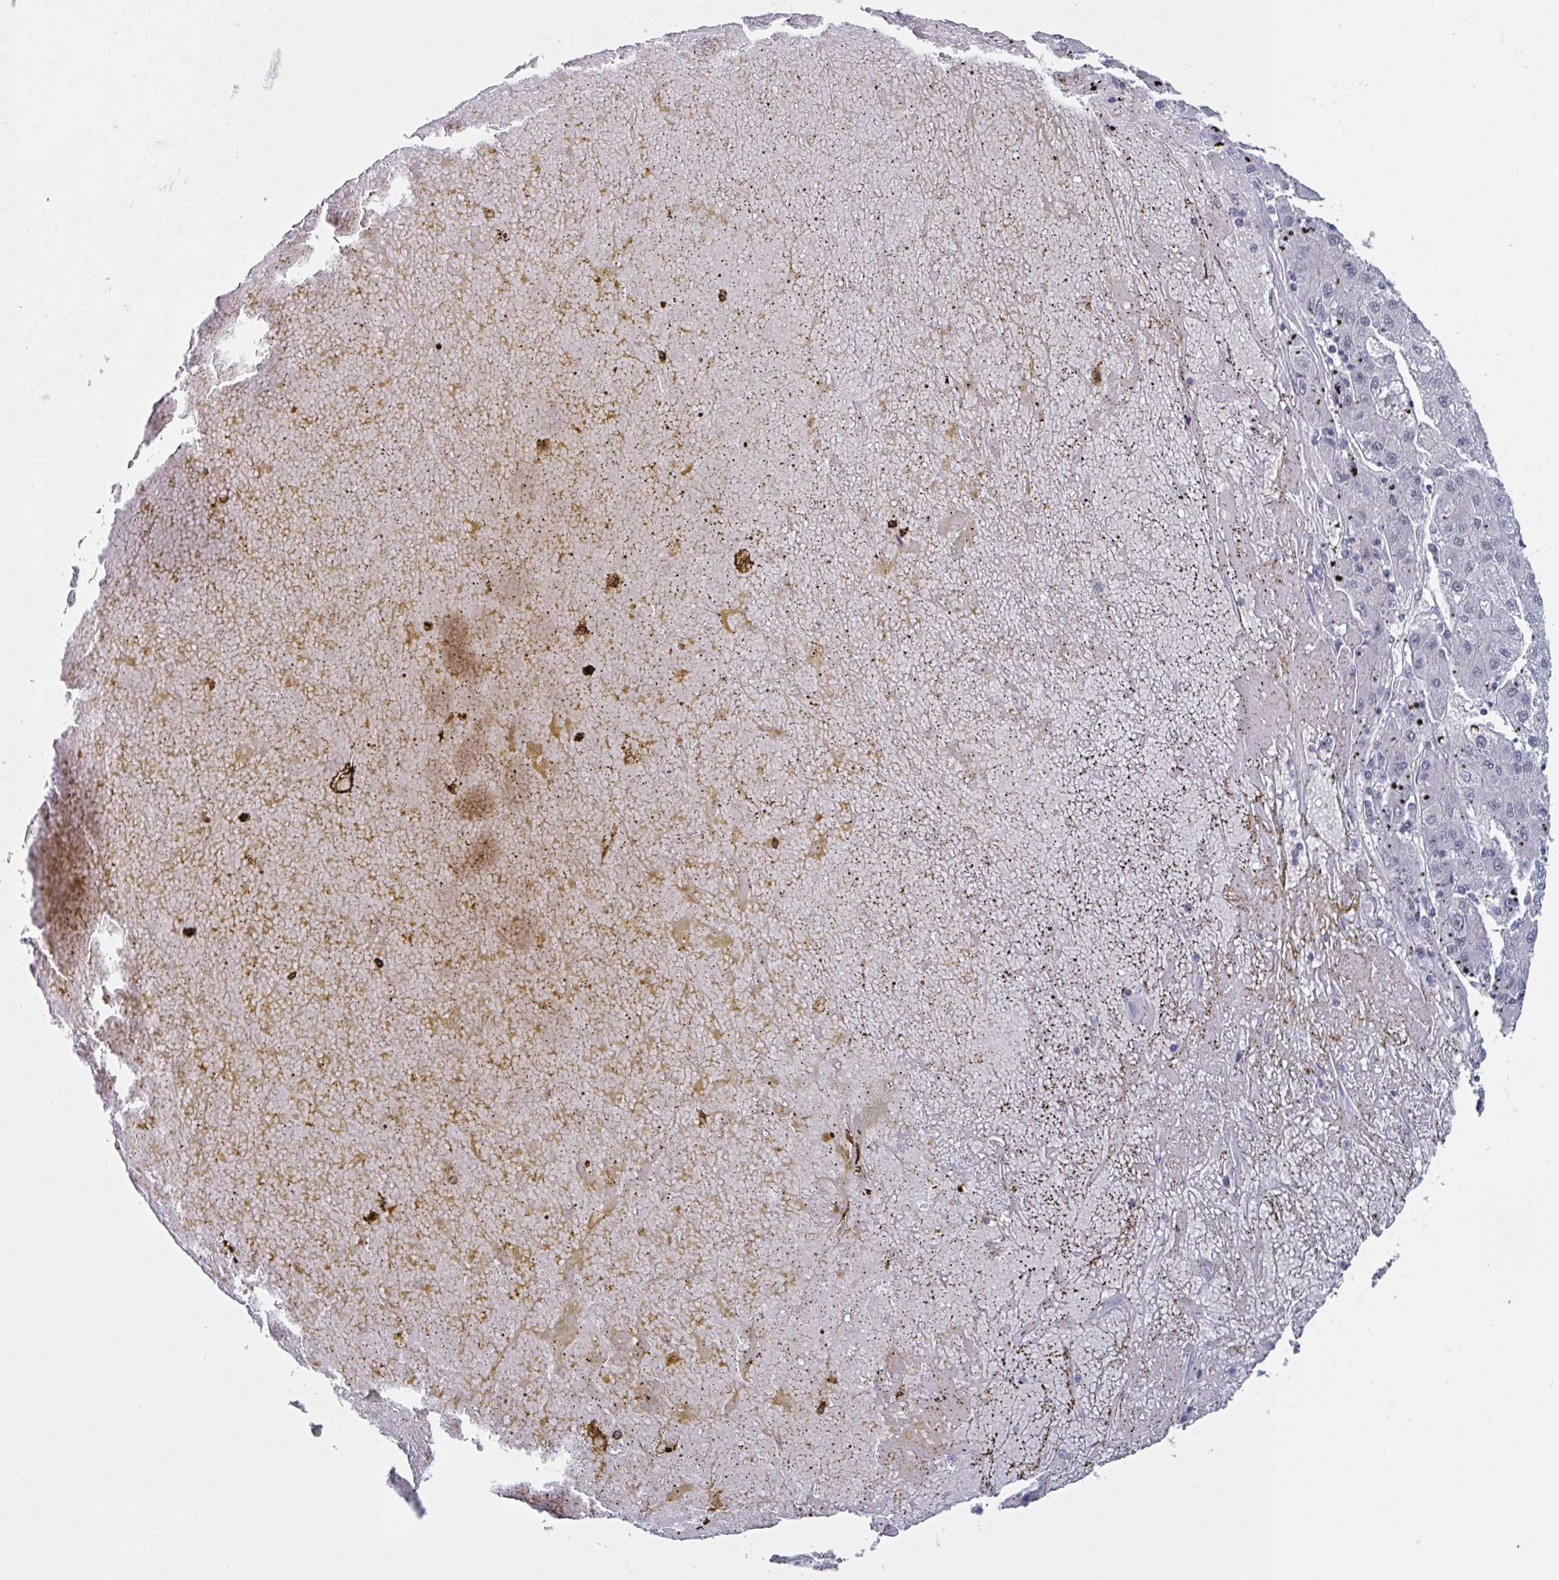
{"staining": {"intensity": "negative", "quantity": "none", "location": "none"}, "tissue": "liver cancer", "cell_type": "Tumor cells", "image_type": "cancer", "snomed": [{"axis": "morphology", "description": "Carcinoma, Hepatocellular, NOS"}, {"axis": "topography", "description": "Liver"}], "caption": "Liver hepatocellular carcinoma was stained to show a protein in brown. There is no significant expression in tumor cells.", "gene": "KDM4D", "patient": {"sex": "male", "age": 72}}